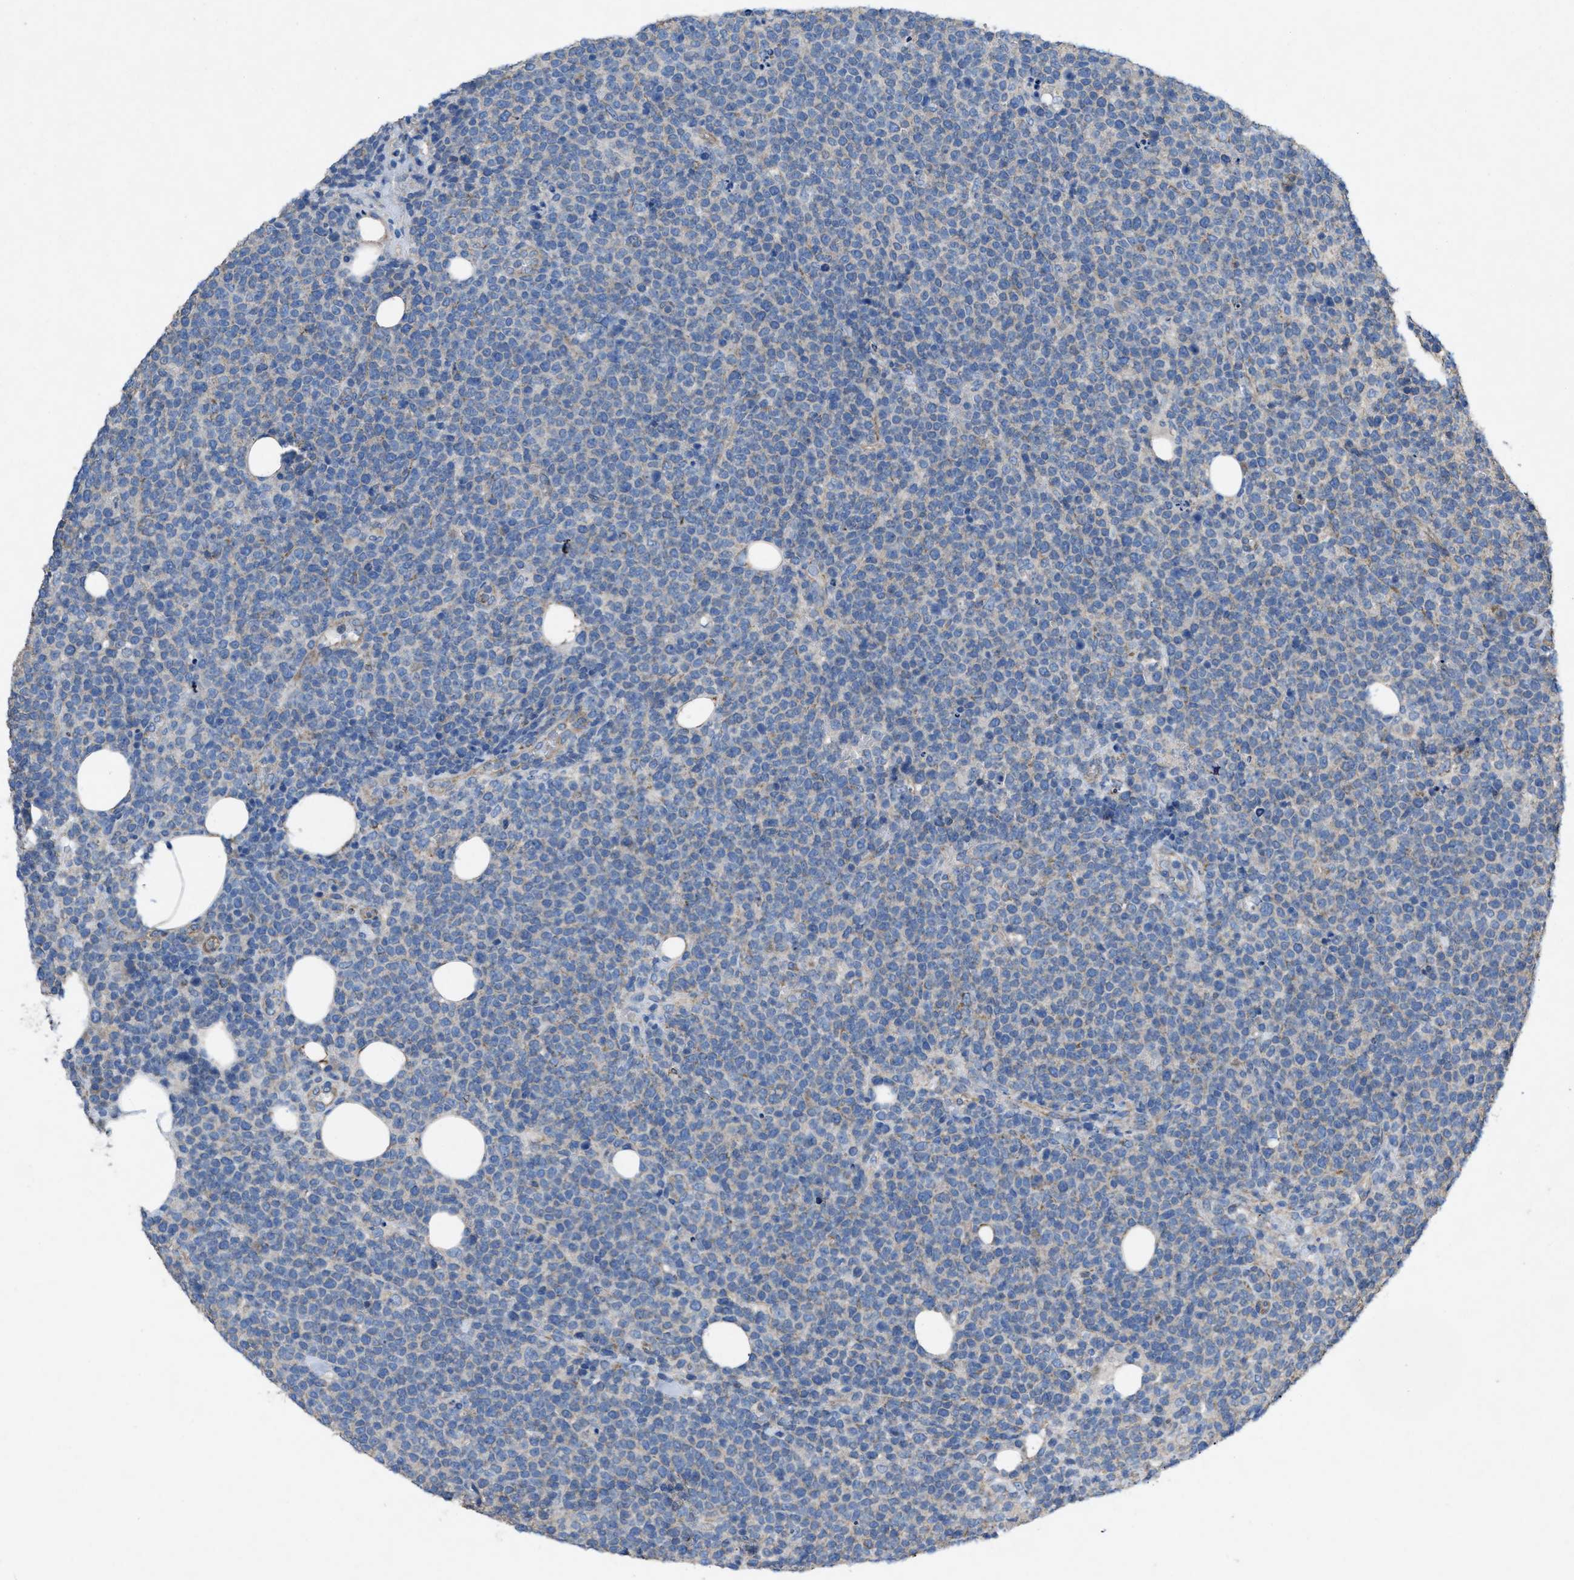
{"staining": {"intensity": "negative", "quantity": "none", "location": "none"}, "tissue": "lymphoma", "cell_type": "Tumor cells", "image_type": "cancer", "snomed": [{"axis": "morphology", "description": "Malignant lymphoma, non-Hodgkin's type, High grade"}, {"axis": "topography", "description": "Lymph node"}], "caption": "This image is of lymphoma stained with IHC to label a protein in brown with the nuclei are counter-stained blue. There is no positivity in tumor cells.", "gene": "DOLPP1", "patient": {"sex": "male", "age": 61}}